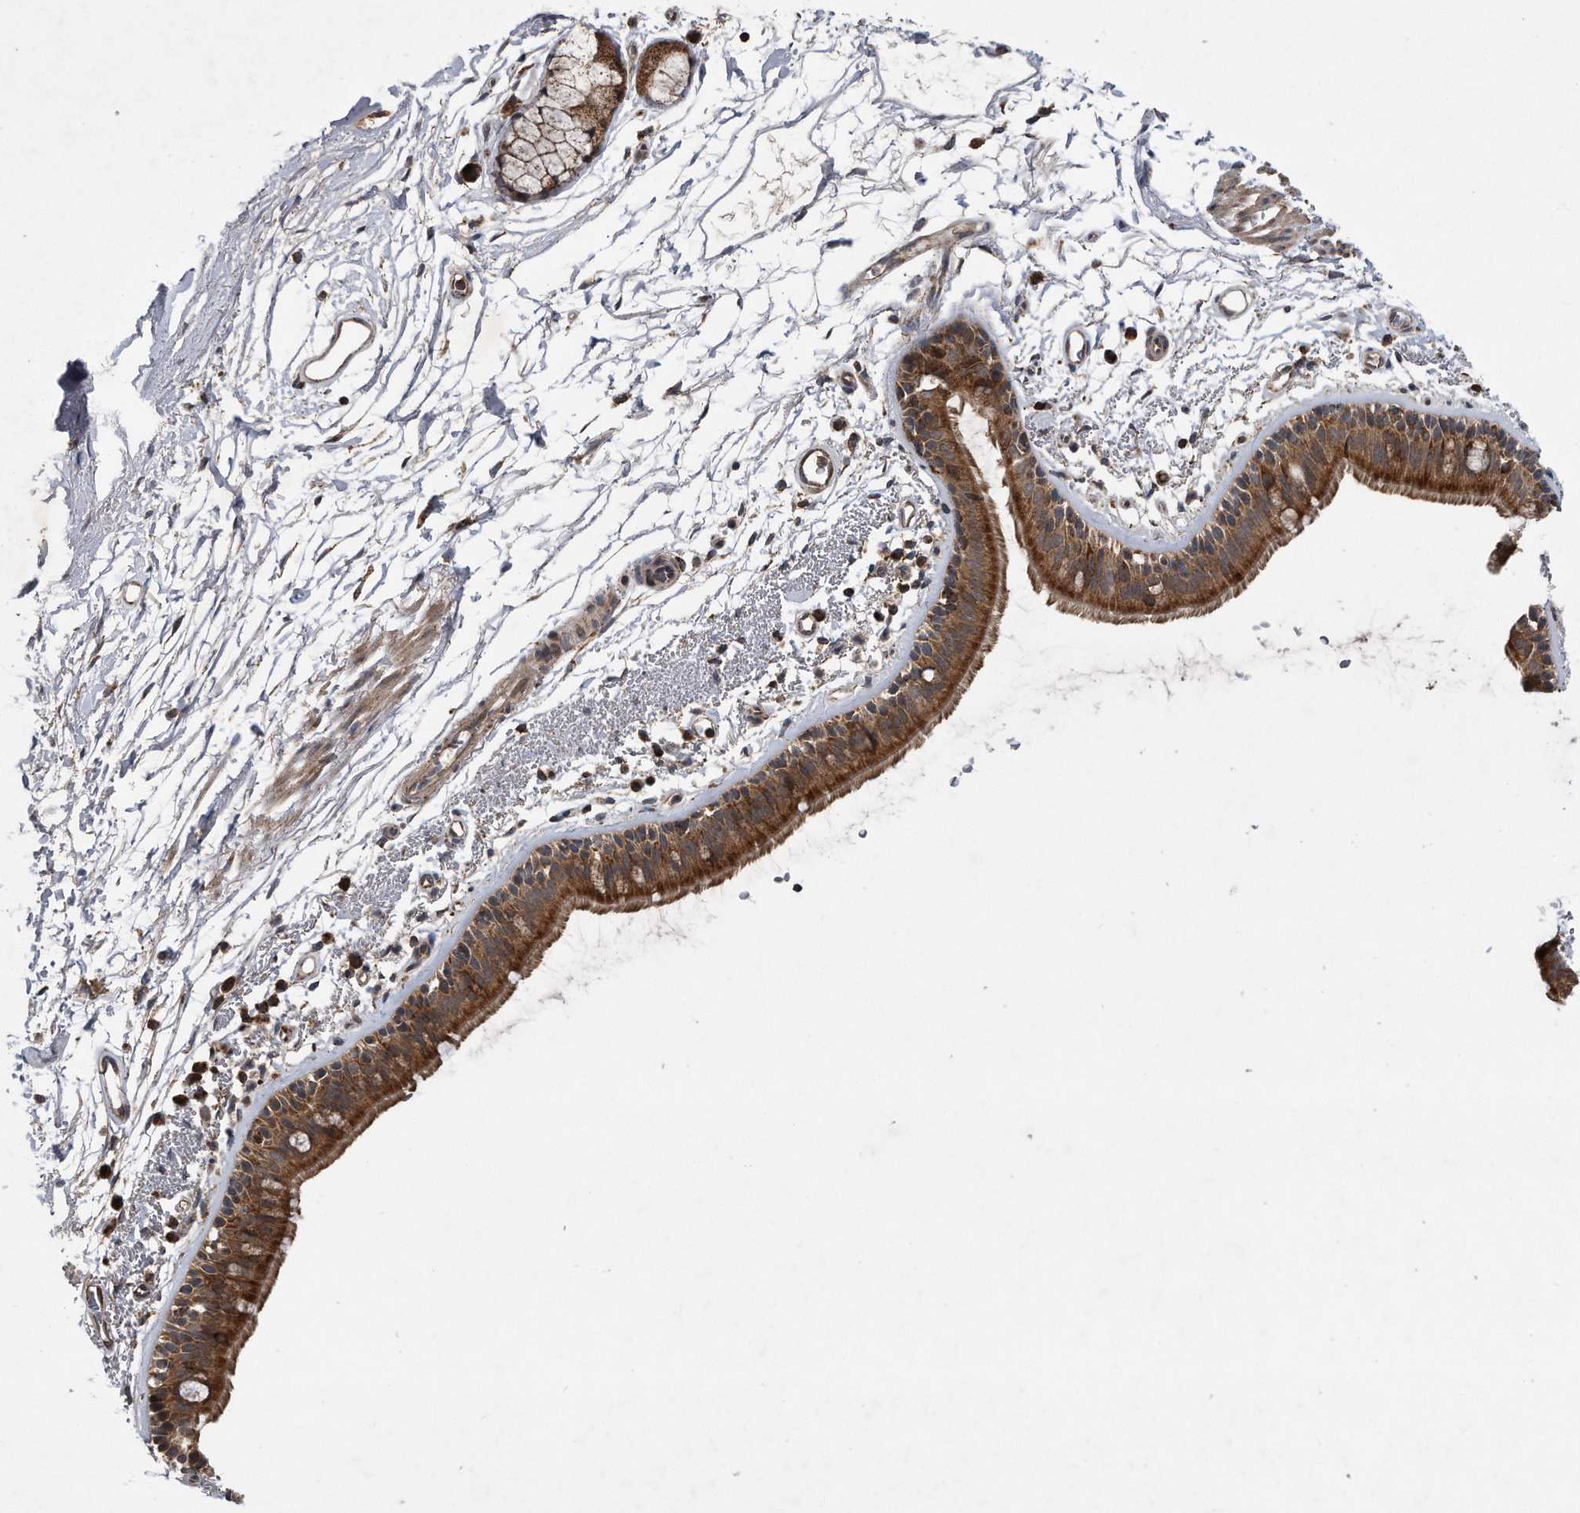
{"staining": {"intensity": "strong", "quantity": ">75%", "location": "cytoplasmic/membranous"}, "tissue": "bronchus", "cell_type": "Respiratory epithelial cells", "image_type": "normal", "snomed": [{"axis": "morphology", "description": "Normal tissue, NOS"}, {"axis": "topography", "description": "Lymph node"}, {"axis": "topography", "description": "Bronchus"}], "caption": "Immunohistochemistry (IHC) (DAB) staining of normal human bronchus displays strong cytoplasmic/membranous protein positivity in approximately >75% of respiratory epithelial cells.", "gene": "ALPK2", "patient": {"sex": "female", "age": 70}}